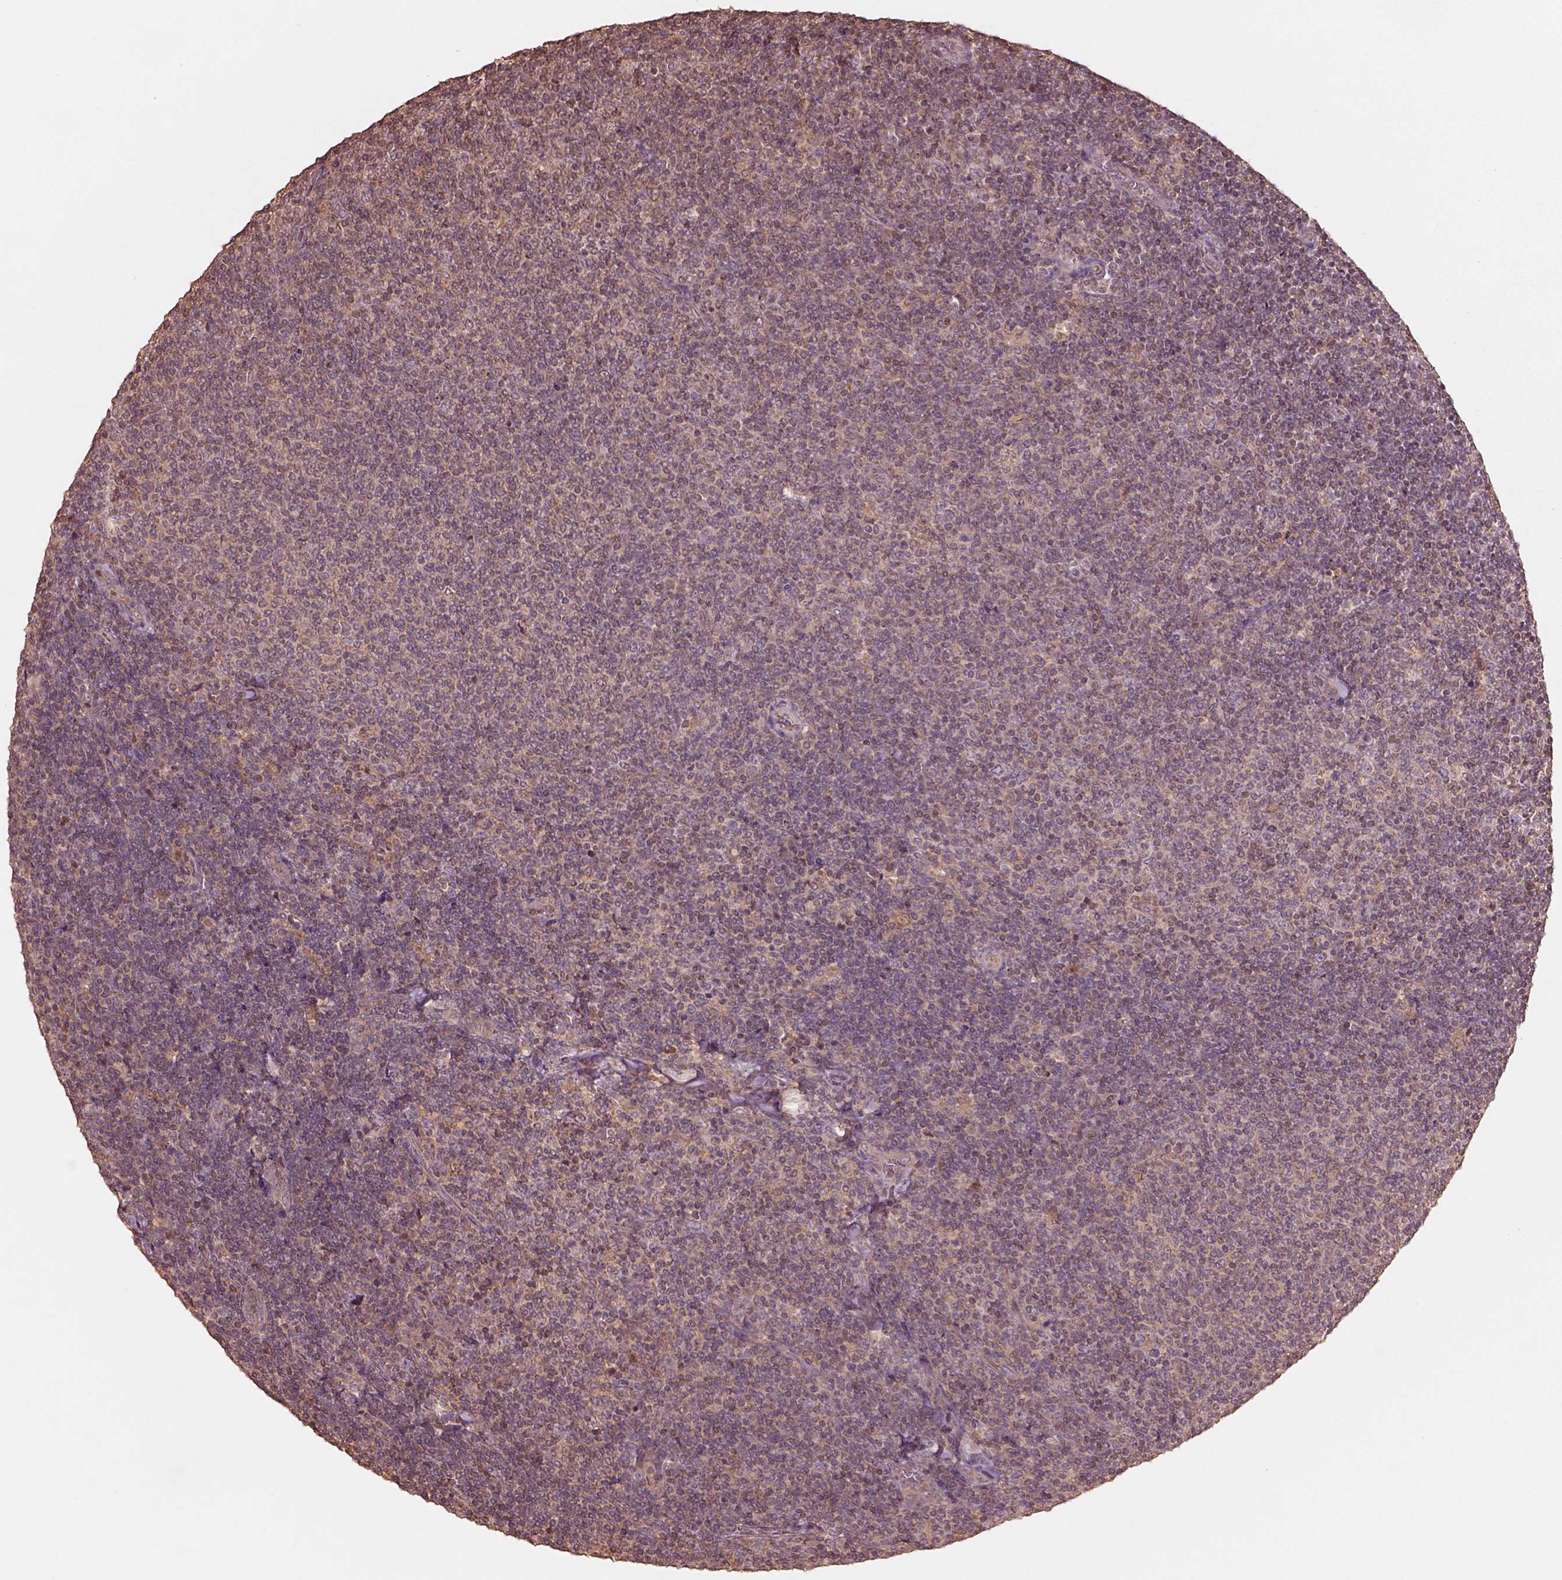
{"staining": {"intensity": "negative", "quantity": "none", "location": "none"}, "tissue": "lymphoma", "cell_type": "Tumor cells", "image_type": "cancer", "snomed": [{"axis": "morphology", "description": "Malignant lymphoma, non-Hodgkin's type, Low grade"}, {"axis": "topography", "description": "Lymph node"}], "caption": "DAB immunohistochemical staining of low-grade malignant lymphoma, non-Hodgkin's type shows no significant staining in tumor cells.", "gene": "TRADD", "patient": {"sex": "male", "age": 52}}